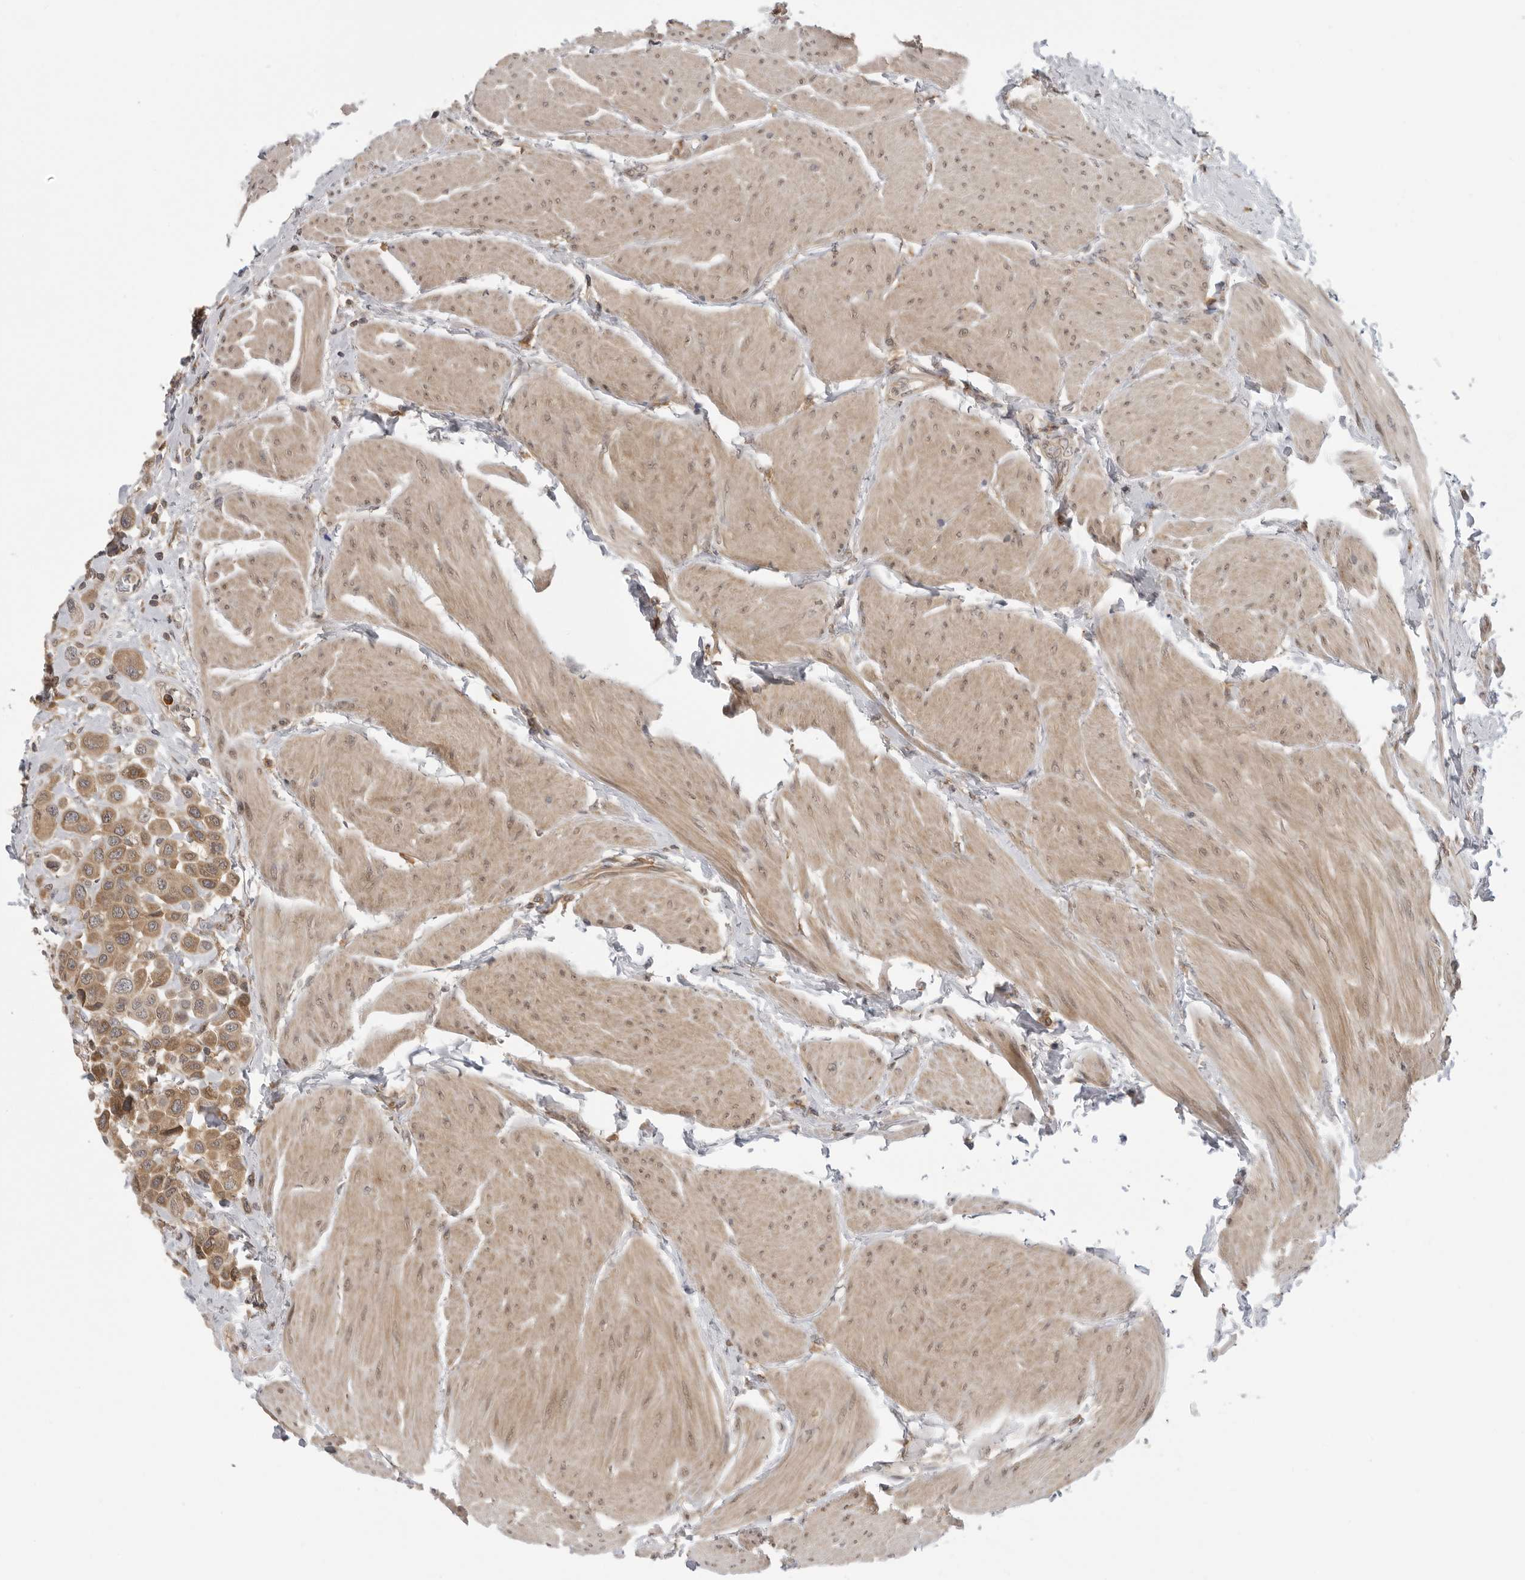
{"staining": {"intensity": "moderate", "quantity": ">75%", "location": "cytoplasmic/membranous"}, "tissue": "urothelial cancer", "cell_type": "Tumor cells", "image_type": "cancer", "snomed": [{"axis": "morphology", "description": "Urothelial carcinoma, High grade"}, {"axis": "topography", "description": "Urinary bladder"}], "caption": "Moderate cytoplasmic/membranous protein expression is identified in approximately >75% of tumor cells in high-grade urothelial carcinoma.", "gene": "PRRC2A", "patient": {"sex": "male", "age": 50}}